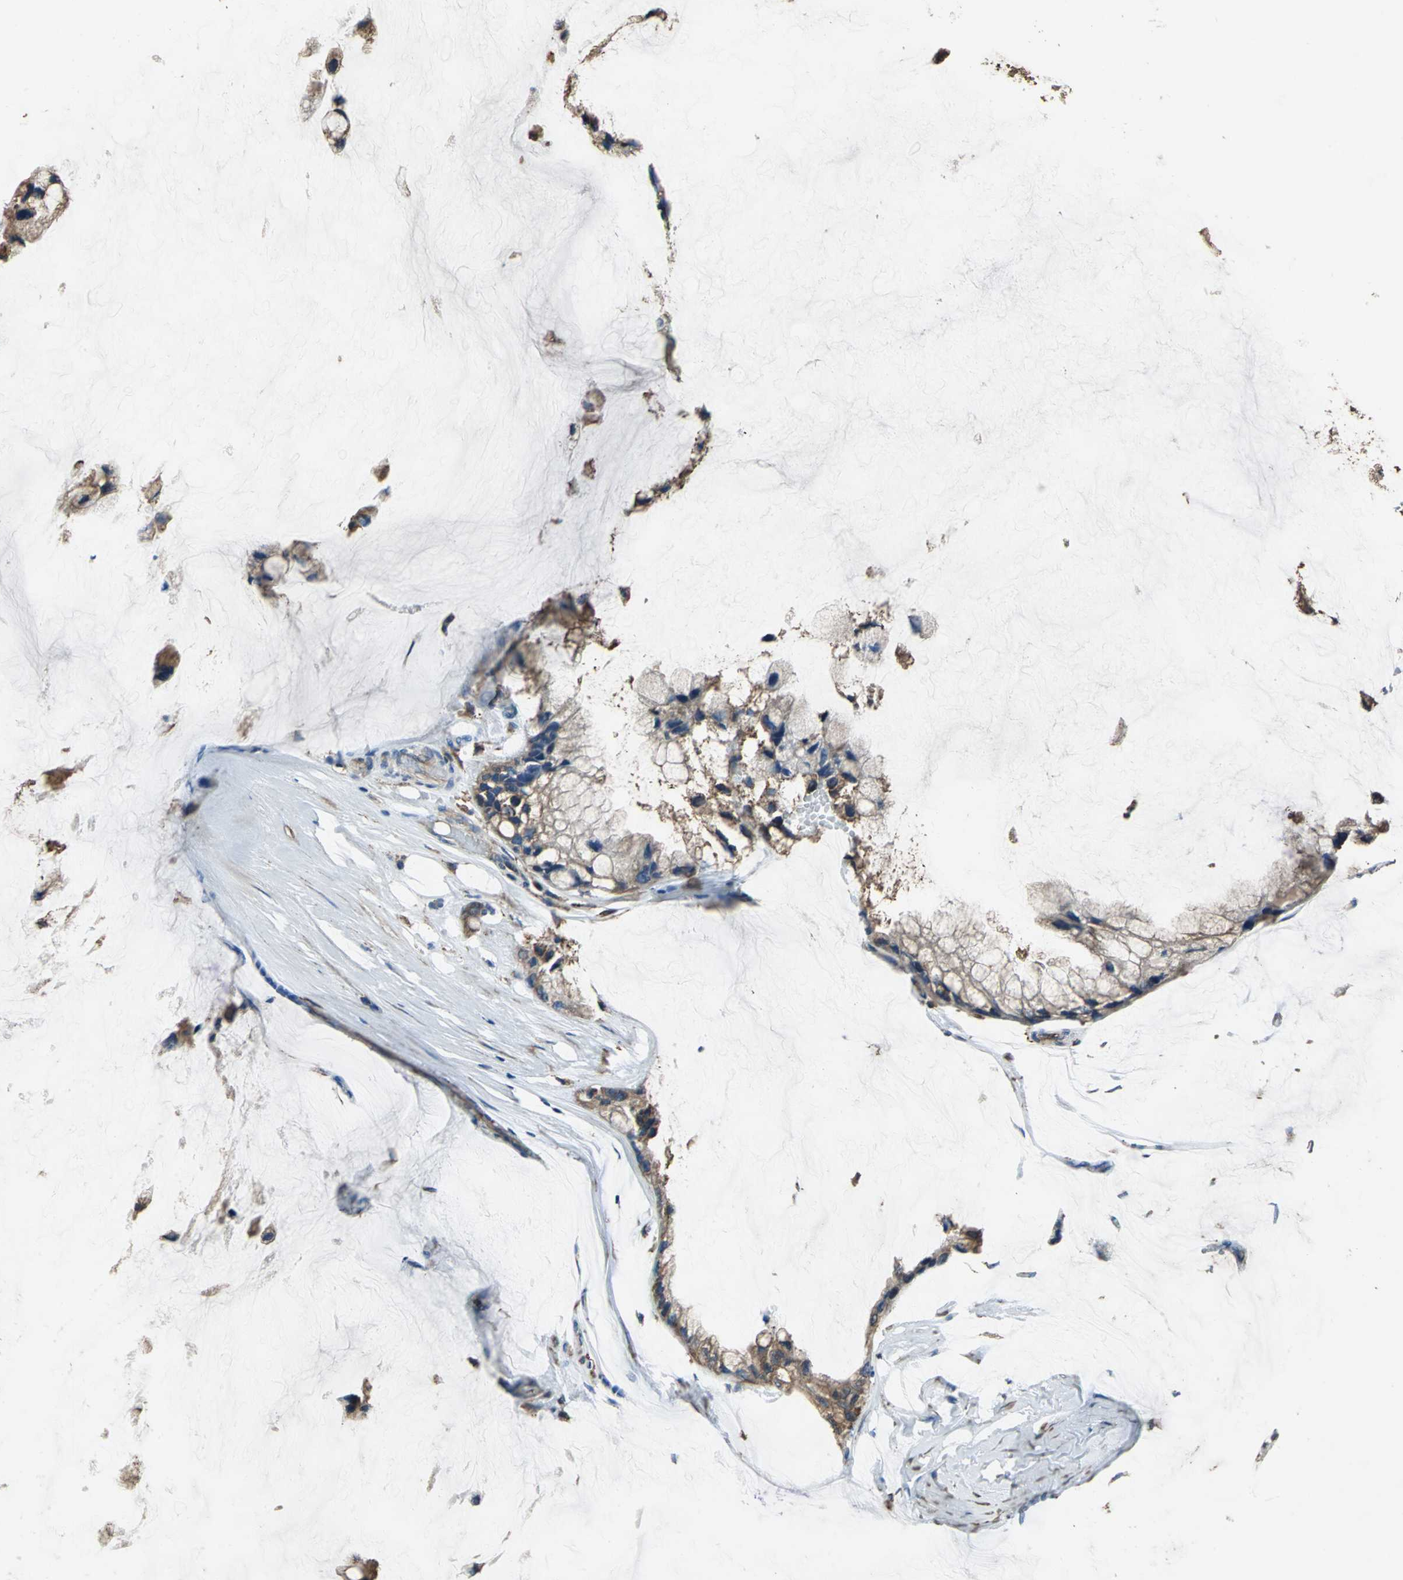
{"staining": {"intensity": "moderate", "quantity": ">75%", "location": "cytoplasmic/membranous"}, "tissue": "ovarian cancer", "cell_type": "Tumor cells", "image_type": "cancer", "snomed": [{"axis": "morphology", "description": "Cystadenocarcinoma, mucinous, NOS"}, {"axis": "topography", "description": "Ovary"}], "caption": "Tumor cells demonstrate moderate cytoplasmic/membranous positivity in about >75% of cells in mucinous cystadenocarcinoma (ovarian). The staining was performed using DAB (3,3'-diaminobenzidine) to visualize the protein expression in brown, while the nuclei were stained in blue with hematoxylin (Magnification: 20x).", "gene": "GPANK1", "patient": {"sex": "female", "age": 39}}